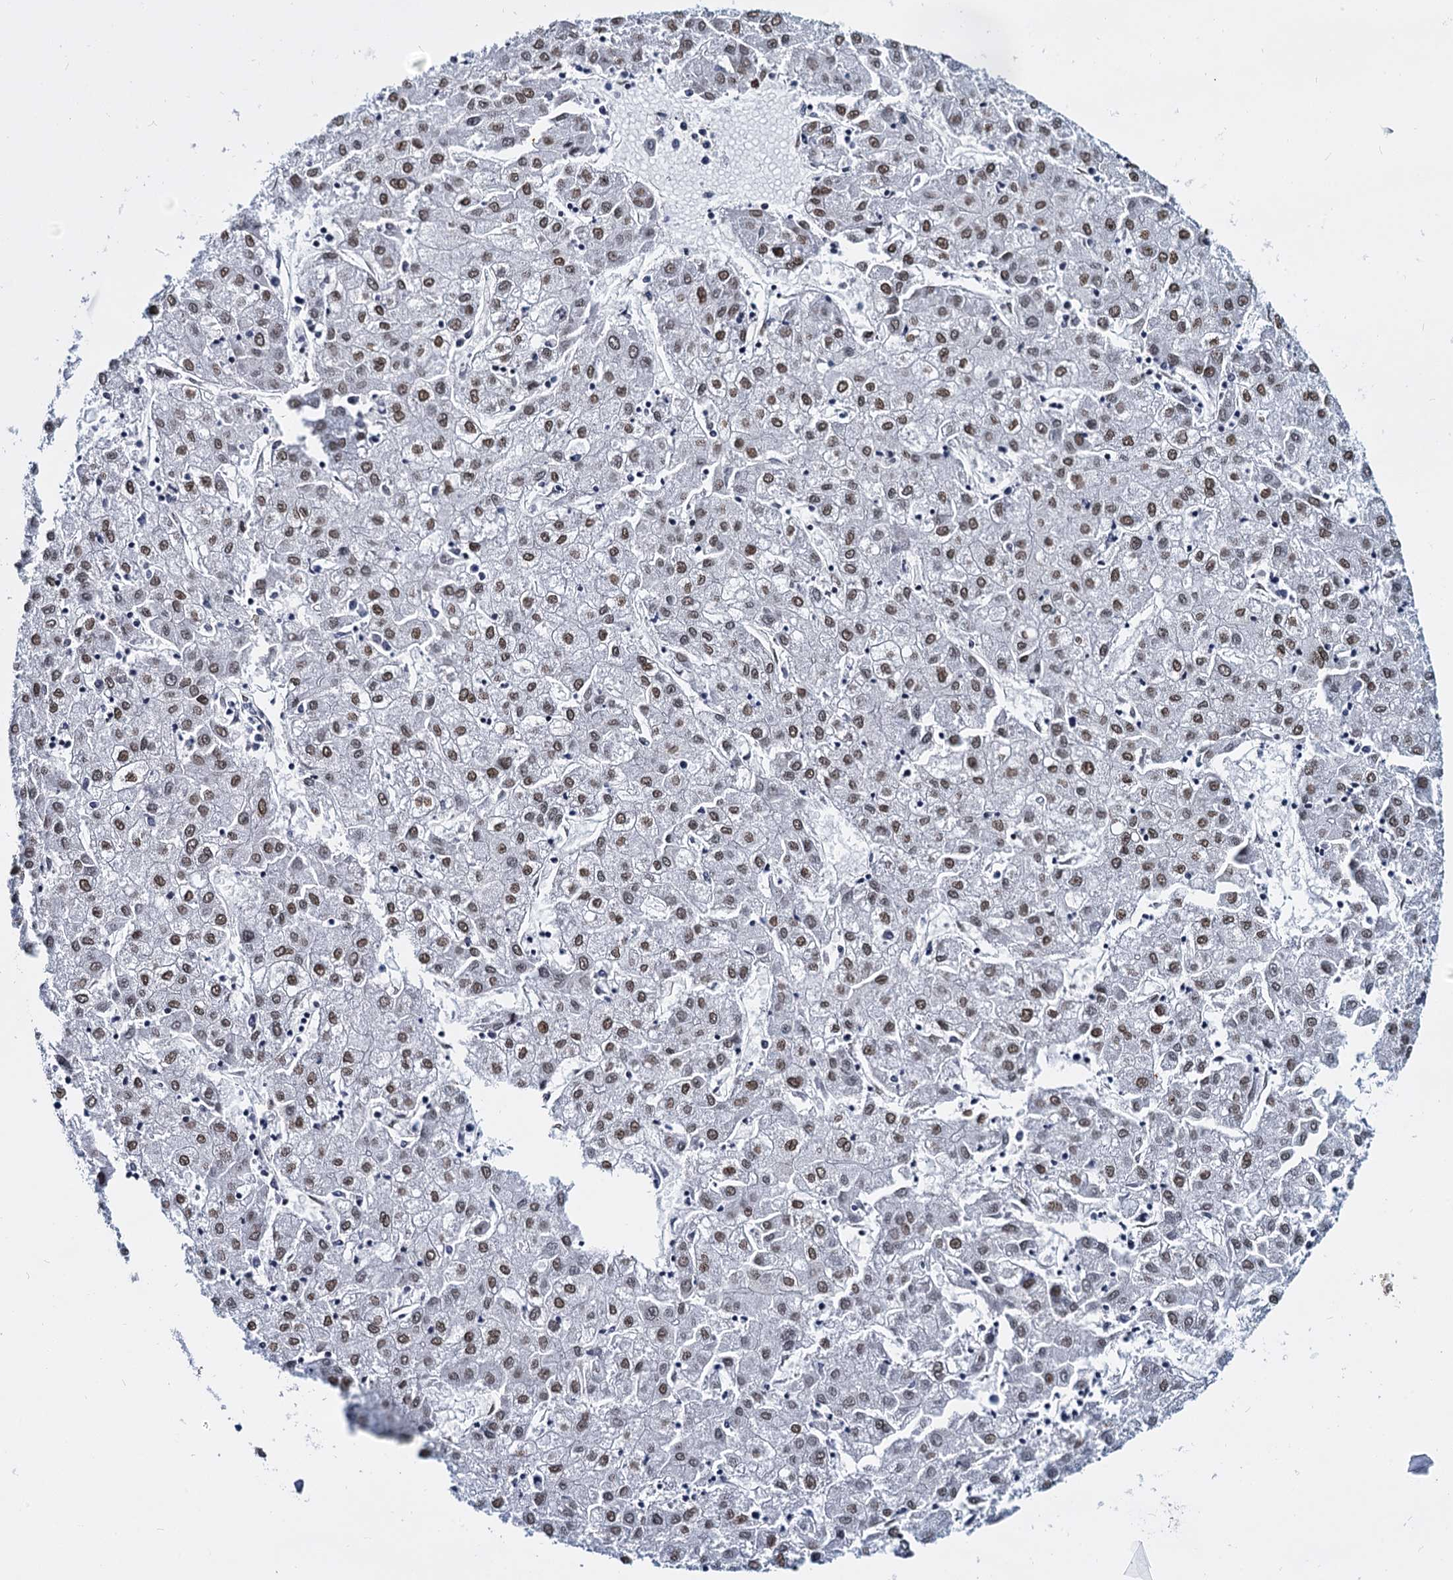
{"staining": {"intensity": "moderate", "quantity": ">75%", "location": "nuclear"}, "tissue": "liver cancer", "cell_type": "Tumor cells", "image_type": "cancer", "snomed": [{"axis": "morphology", "description": "Carcinoma, Hepatocellular, NOS"}, {"axis": "topography", "description": "Liver"}], "caption": "A micrograph of liver cancer (hepatocellular carcinoma) stained for a protein shows moderate nuclear brown staining in tumor cells.", "gene": "CMAS", "patient": {"sex": "male", "age": 72}}